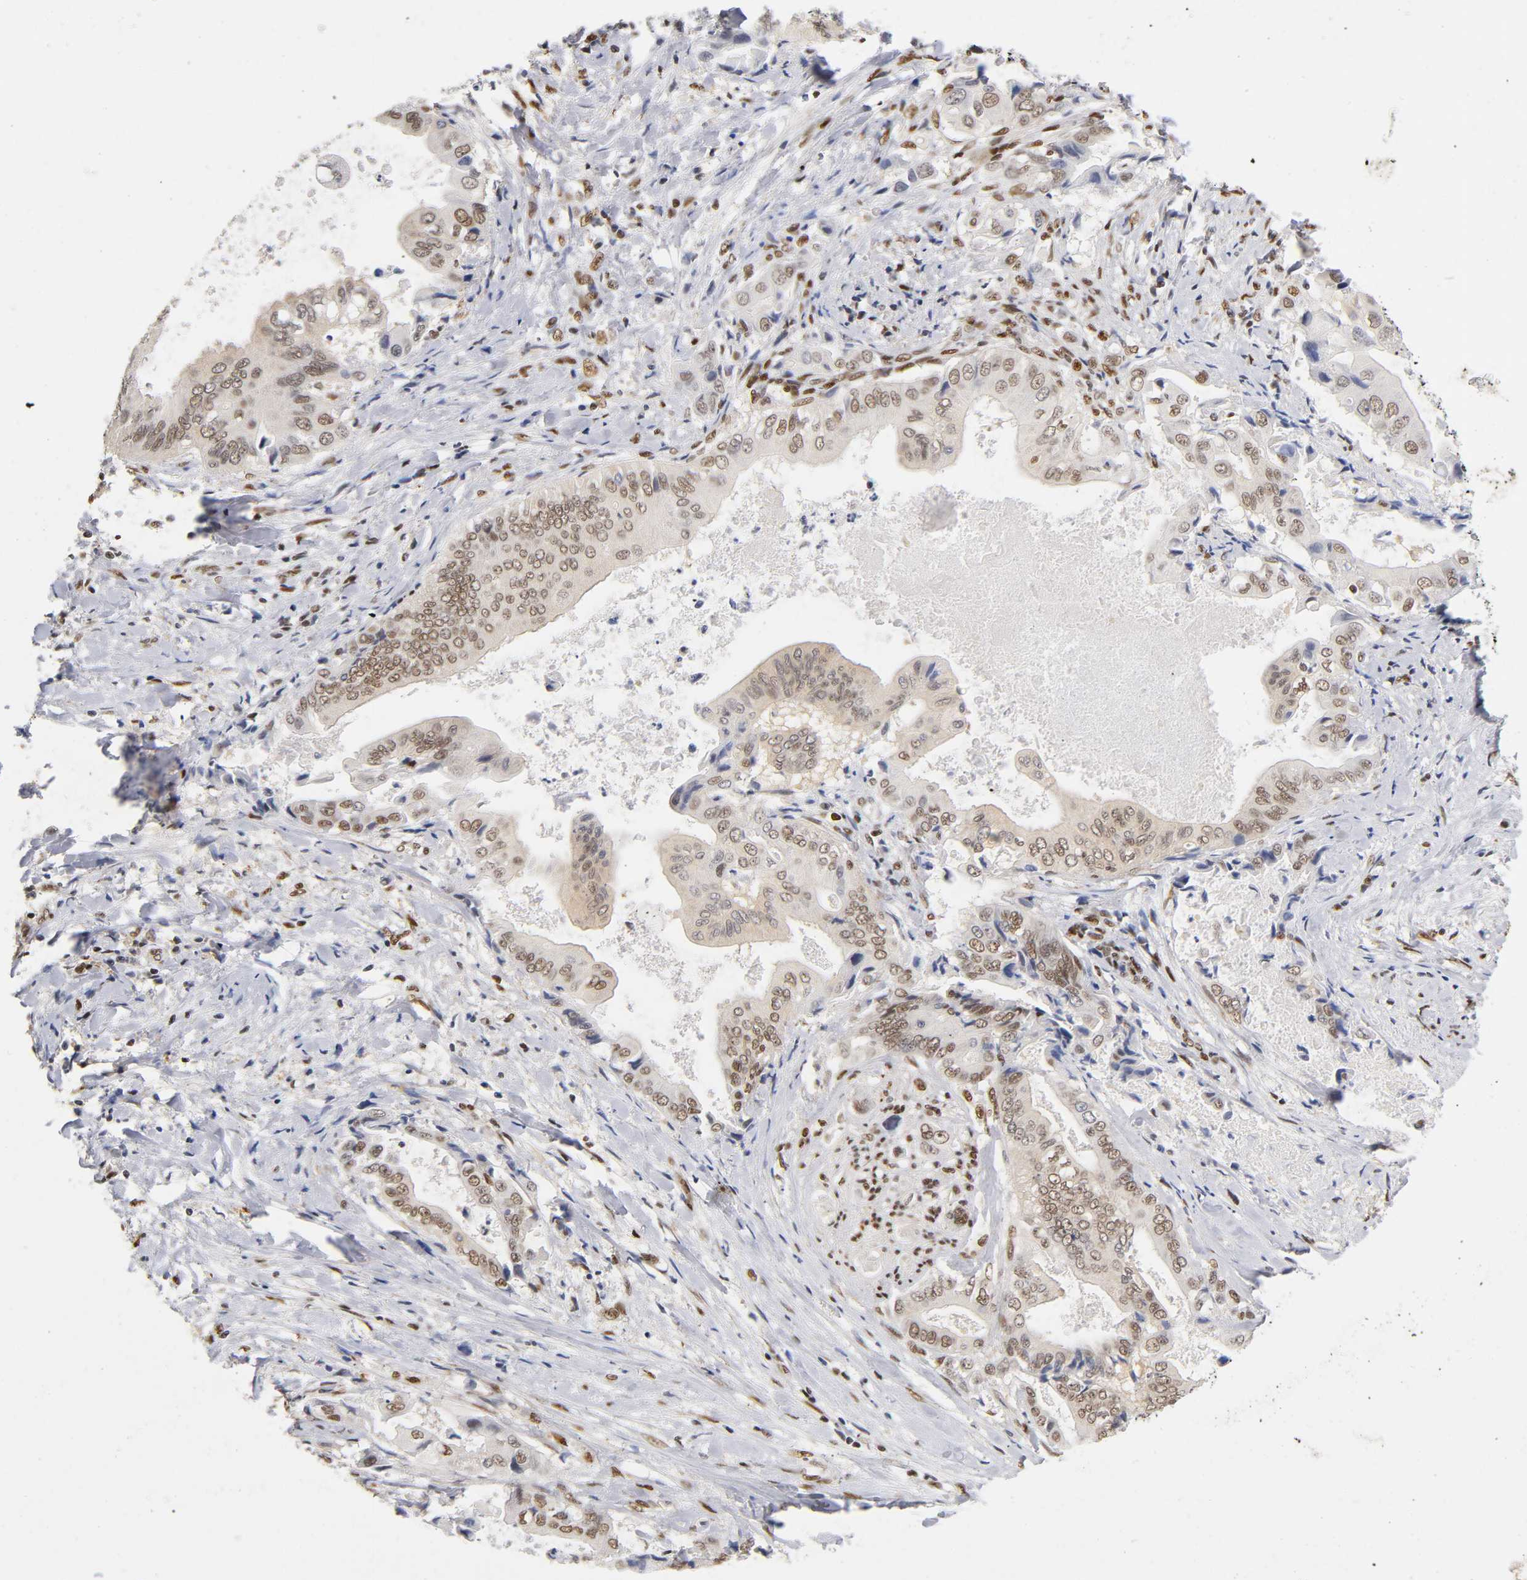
{"staining": {"intensity": "weak", "quantity": "25%-75%", "location": "cytoplasmic/membranous,nuclear"}, "tissue": "liver cancer", "cell_type": "Tumor cells", "image_type": "cancer", "snomed": [{"axis": "morphology", "description": "Cholangiocarcinoma"}, {"axis": "topography", "description": "Liver"}], "caption": "Liver cancer tissue exhibits weak cytoplasmic/membranous and nuclear expression in approximately 25%-75% of tumor cells, visualized by immunohistochemistry. (DAB IHC, brown staining for protein, blue staining for nuclei).", "gene": "NR3C1", "patient": {"sex": "male", "age": 58}}